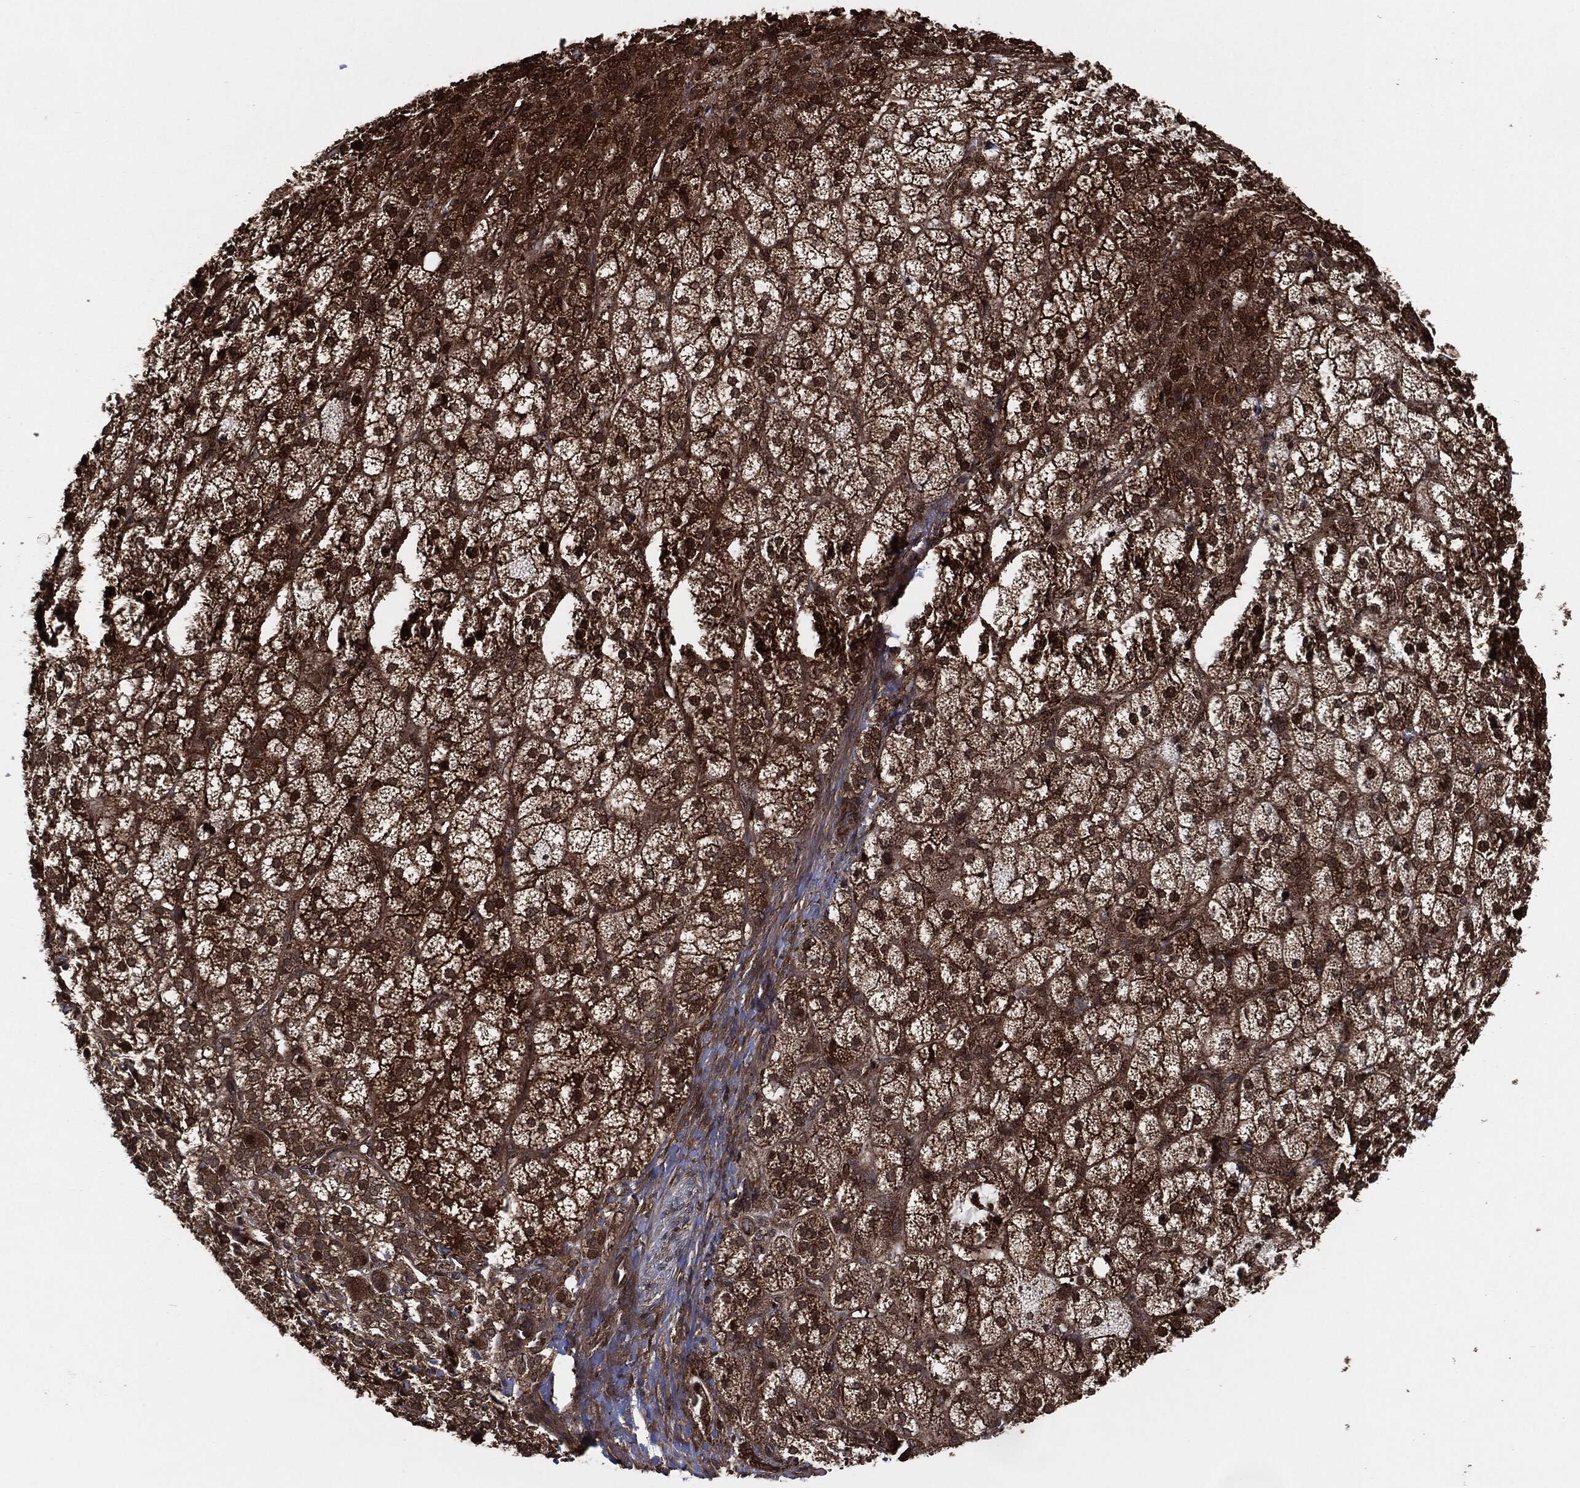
{"staining": {"intensity": "strong", "quantity": ">75%", "location": "cytoplasmic/membranous,nuclear"}, "tissue": "adrenal gland", "cell_type": "Glandular cells", "image_type": "normal", "snomed": [{"axis": "morphology", "description": "Normal tissue, NOS"}, {"axis": "topography", "description": "Adrenal gland"}], "caption": "Brown immunohistochemical staining in benign adrenal gland exhibits strong cytoplasmic/membranous,nuclear positivity in about >75% of glandular cells.", "gene": "TPT1", "patient": {"sex": "female", "age": 60}}